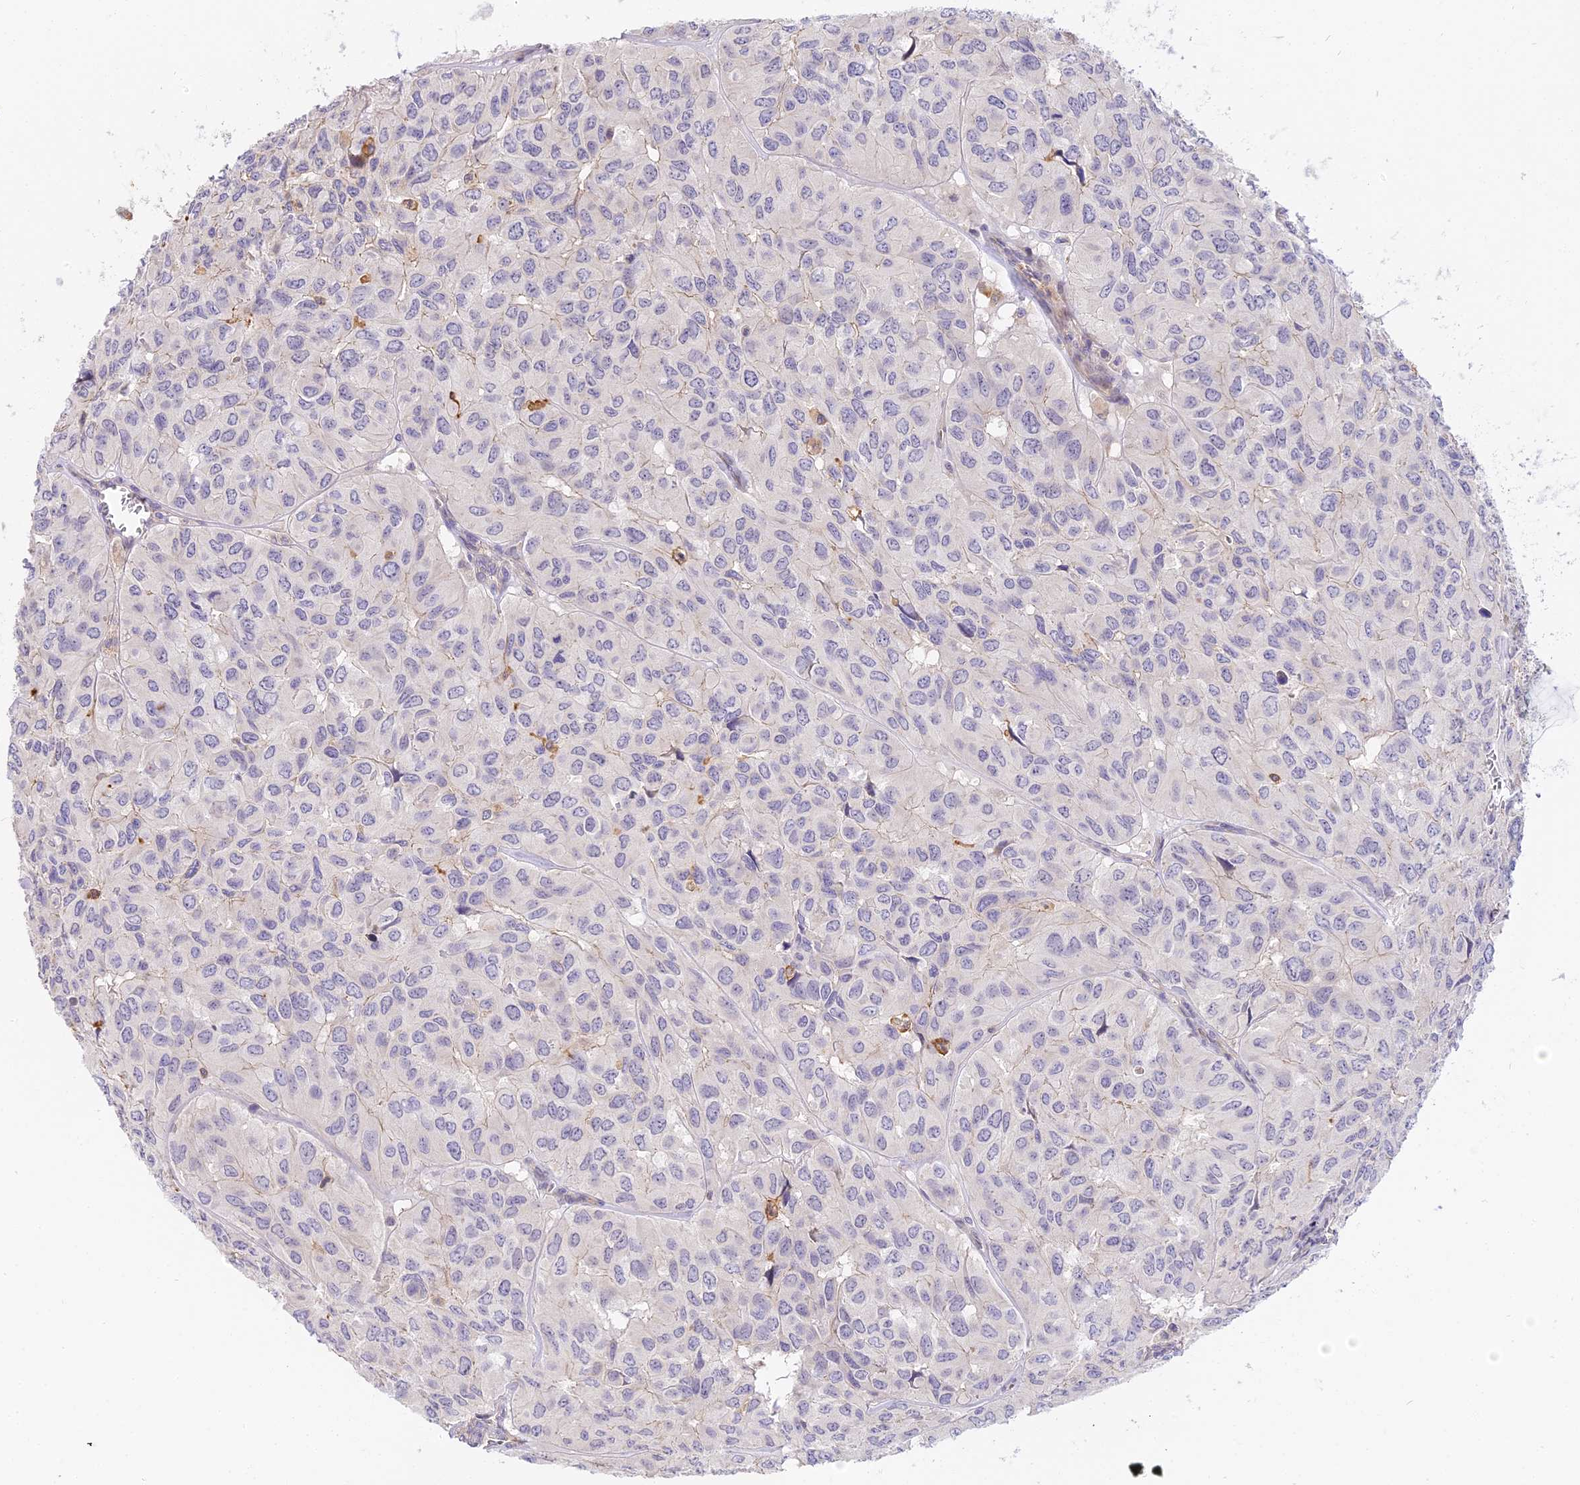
{"staining": {"intensity": "negative", "quantity": "none", "location": "none"}, "tissue": "head and neck cancer", "cell_type": "Tumor cells", "image_type": "cancer", "snomed": [{"axis": "morphology", "description": "Adenocarcinoma, NOS"}, {"axis": "topography", "description": "Salivary gland, NOS"}, {"axis": "topography", "description": "Head-Neck"}], "caption": "IHC photomicrograph of human head and neck adenocarcinoma stained for a protein (brown), which shows no expression in tumor cells.", "gene": "NOD2", "patient": {"sex": "female", "age": 76}}